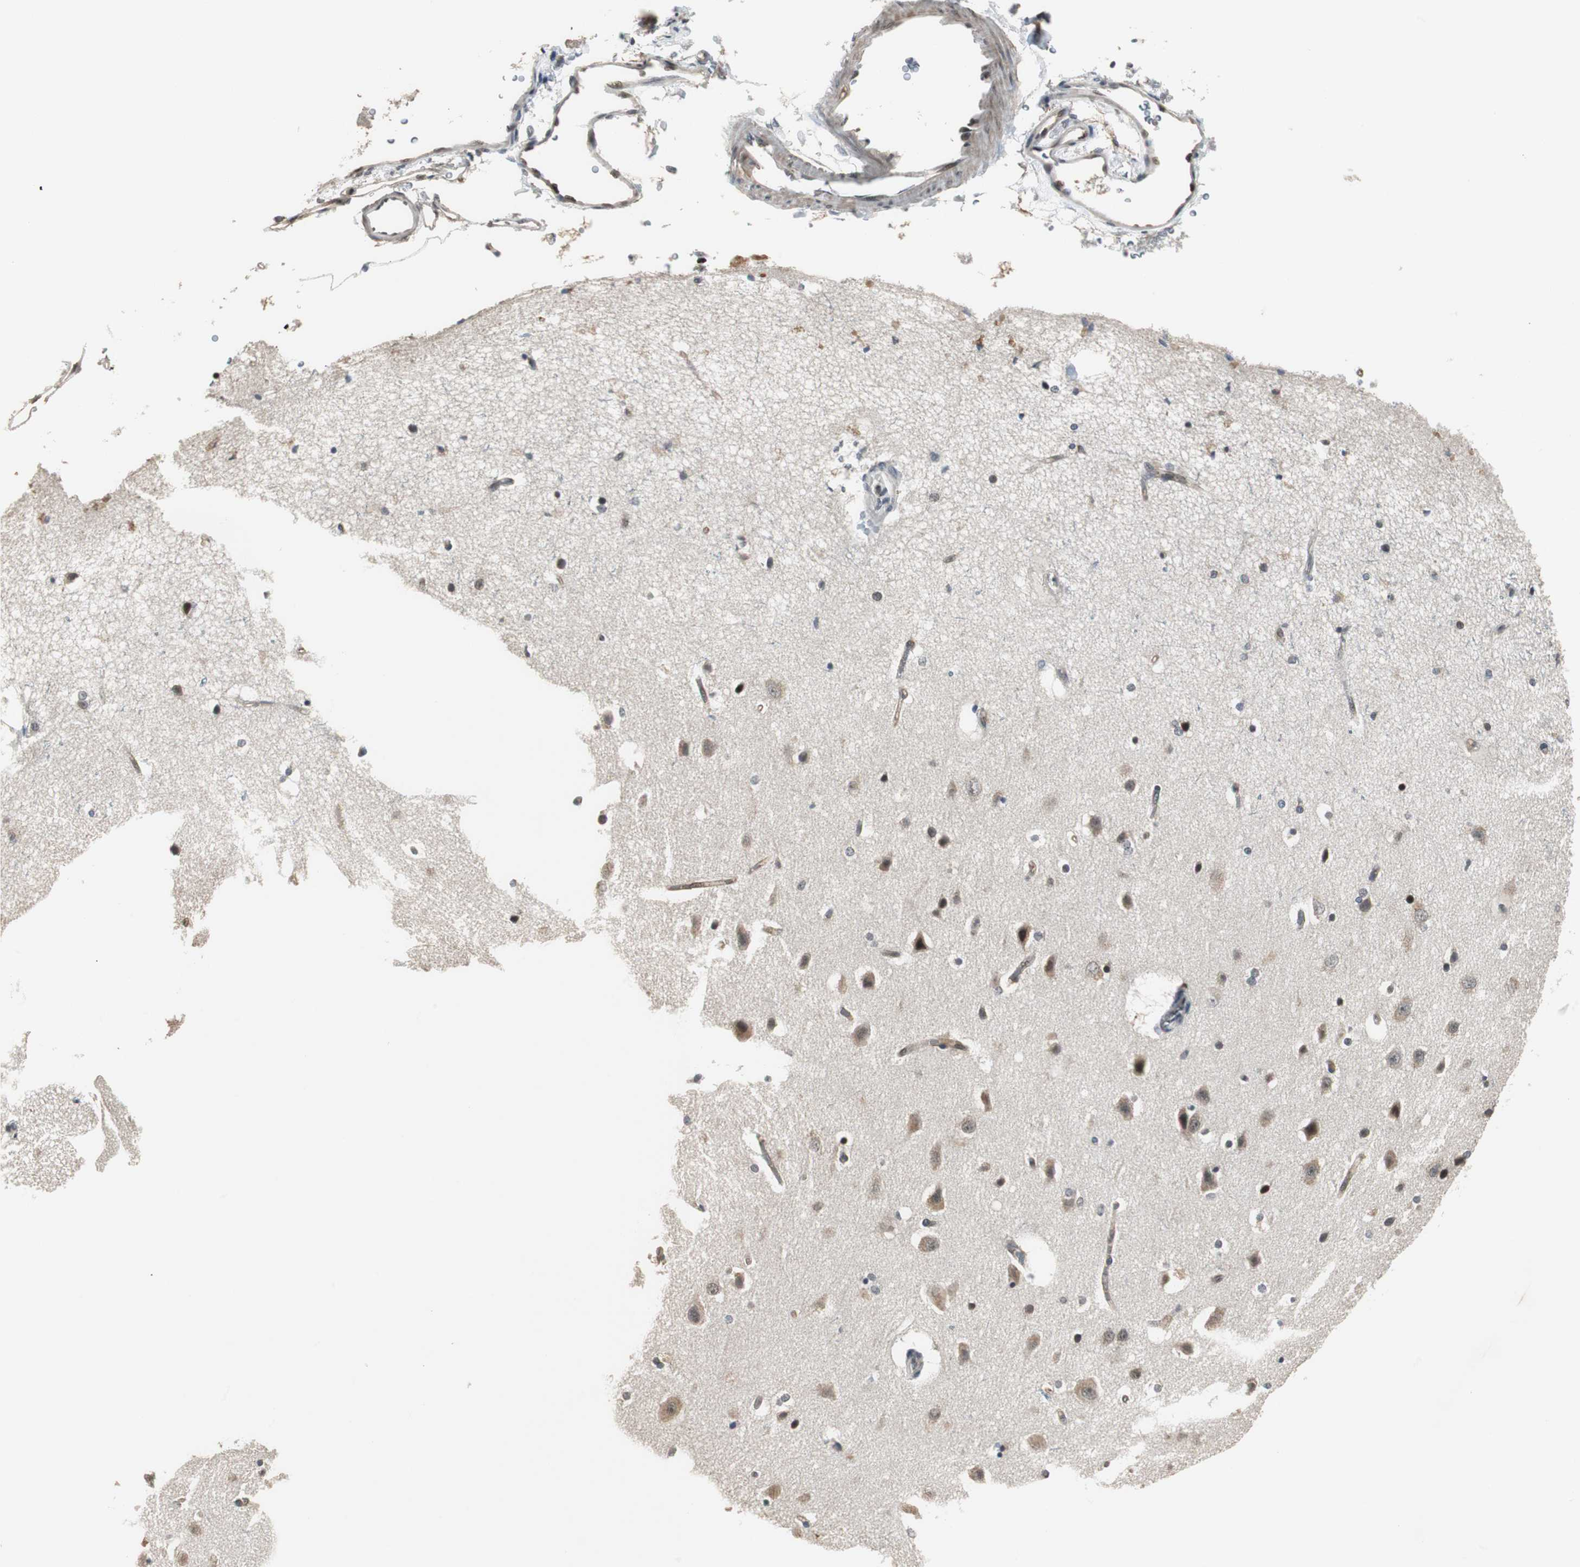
{"staining": {"intensity": "weak", "quantity": "25%-75%", "location": "cytoplasmic/membranous,nuclear"}, "tissue": "caudate", "cell_type": "Glial cells", "image_type": "normal", "snomed": [{"axis": "morphology", "description": "Normal tissue, NOS"}, {"axis": "topography", "description": "Lateral ventricle wall"}], "caption": "Brown immunohistochemical staining in normal caudate demonstrates weak cytoplasmic/membranous,nuclear expression in about 25%-75% of glial cells. (IHC, brightfield microscopy, high magnification).", "gene": "MKX", "patient": {"sex": "female", "age": 54}}